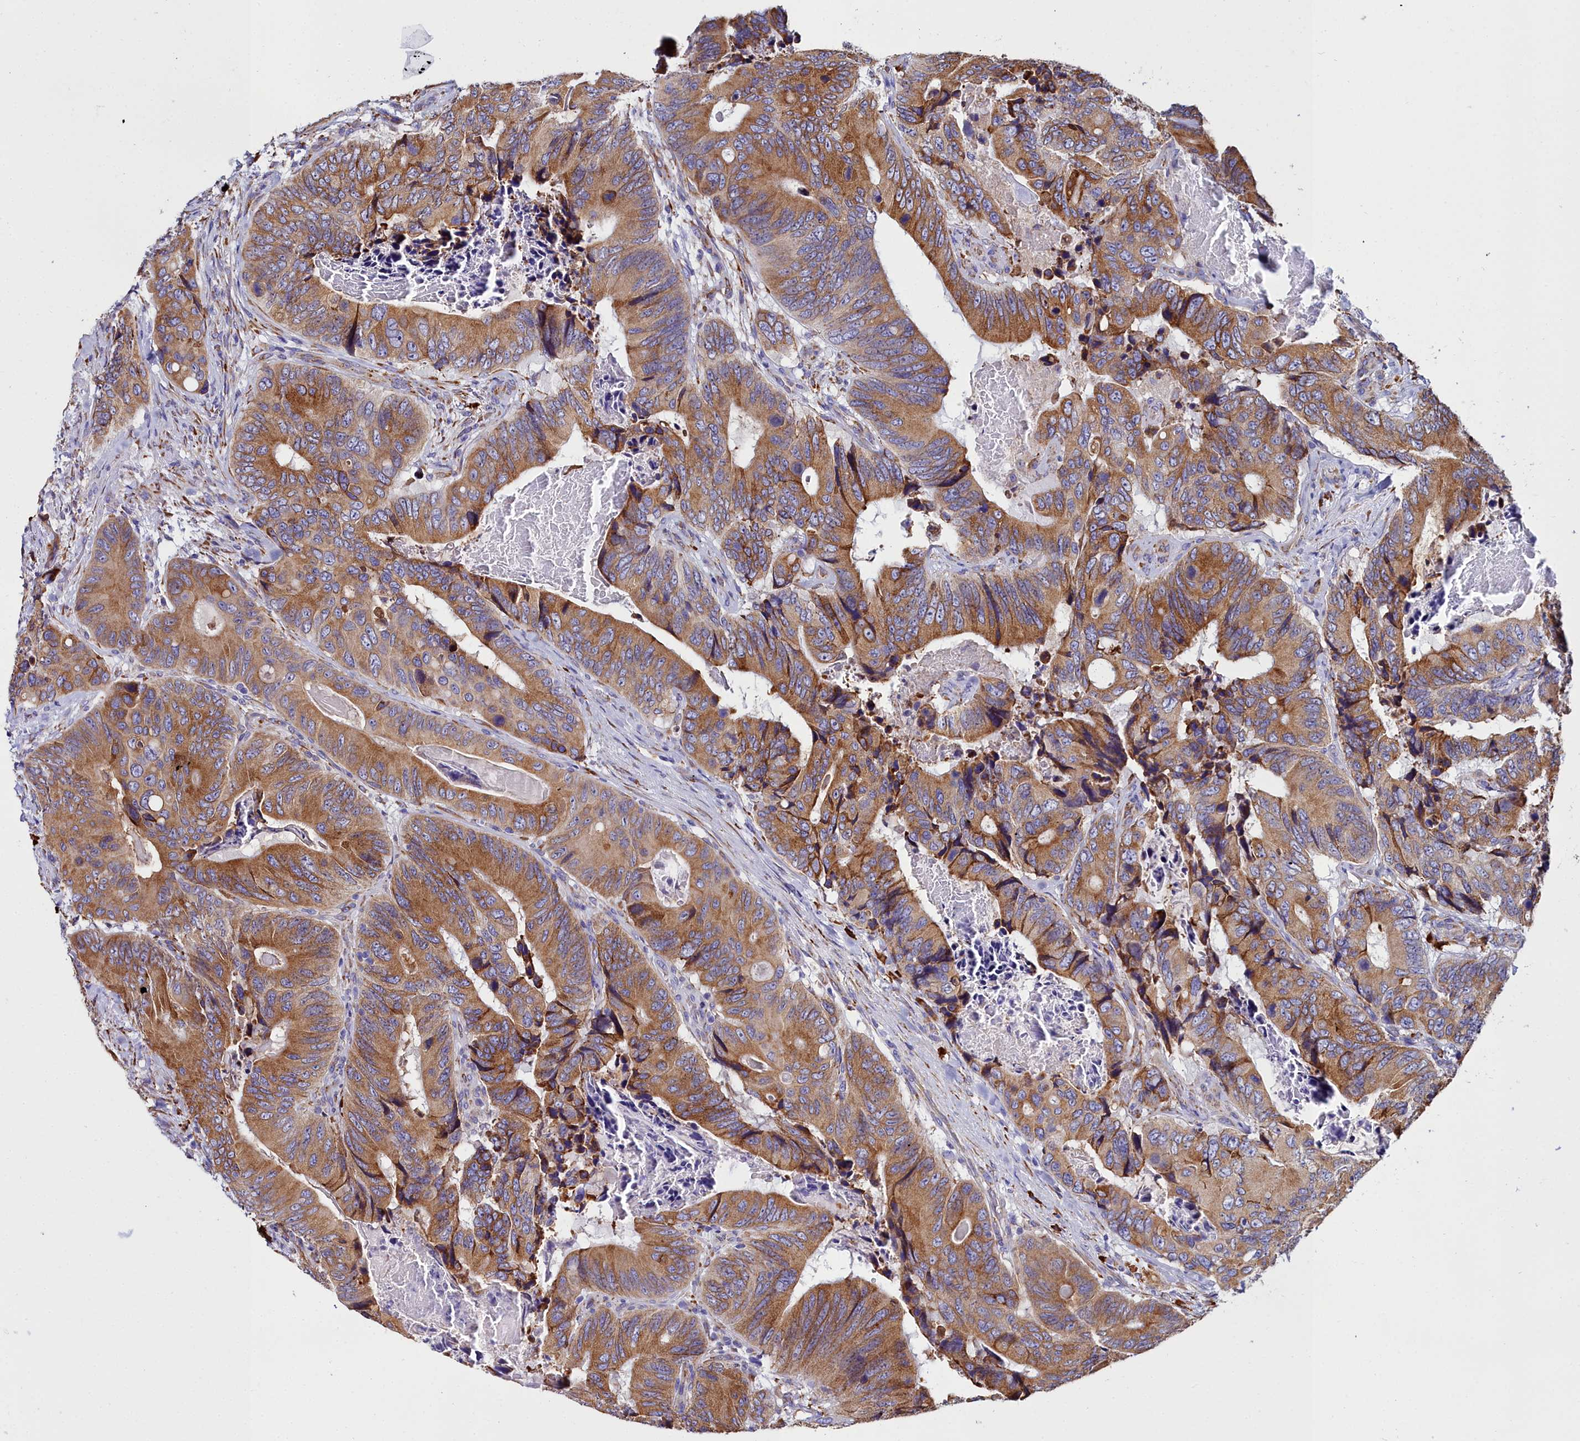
{"staining": {"intensity": "moderate", "quantity": ">75%", "location": "cytoplasmic/membranous"}, "tissue": "colorectal cancer", "cell_type": "Tumor cells", "image_type": "cancer", "snomed": [{"axis": "morphology", "description": "Adenocarcinoma, NOS"}, {"axis": "topography", "description": "Colon"}], "caption": "An immunohistochemistry (IHC) photomicrograph of tumor tissue is shown. Protein staining in brown labels moderate cytoplasmic/membranous positivity in colorectal adenocarcinoma within tumor cells.", "gene": "TXNDC5", "patient": {"sex": "male", "age": 84}}